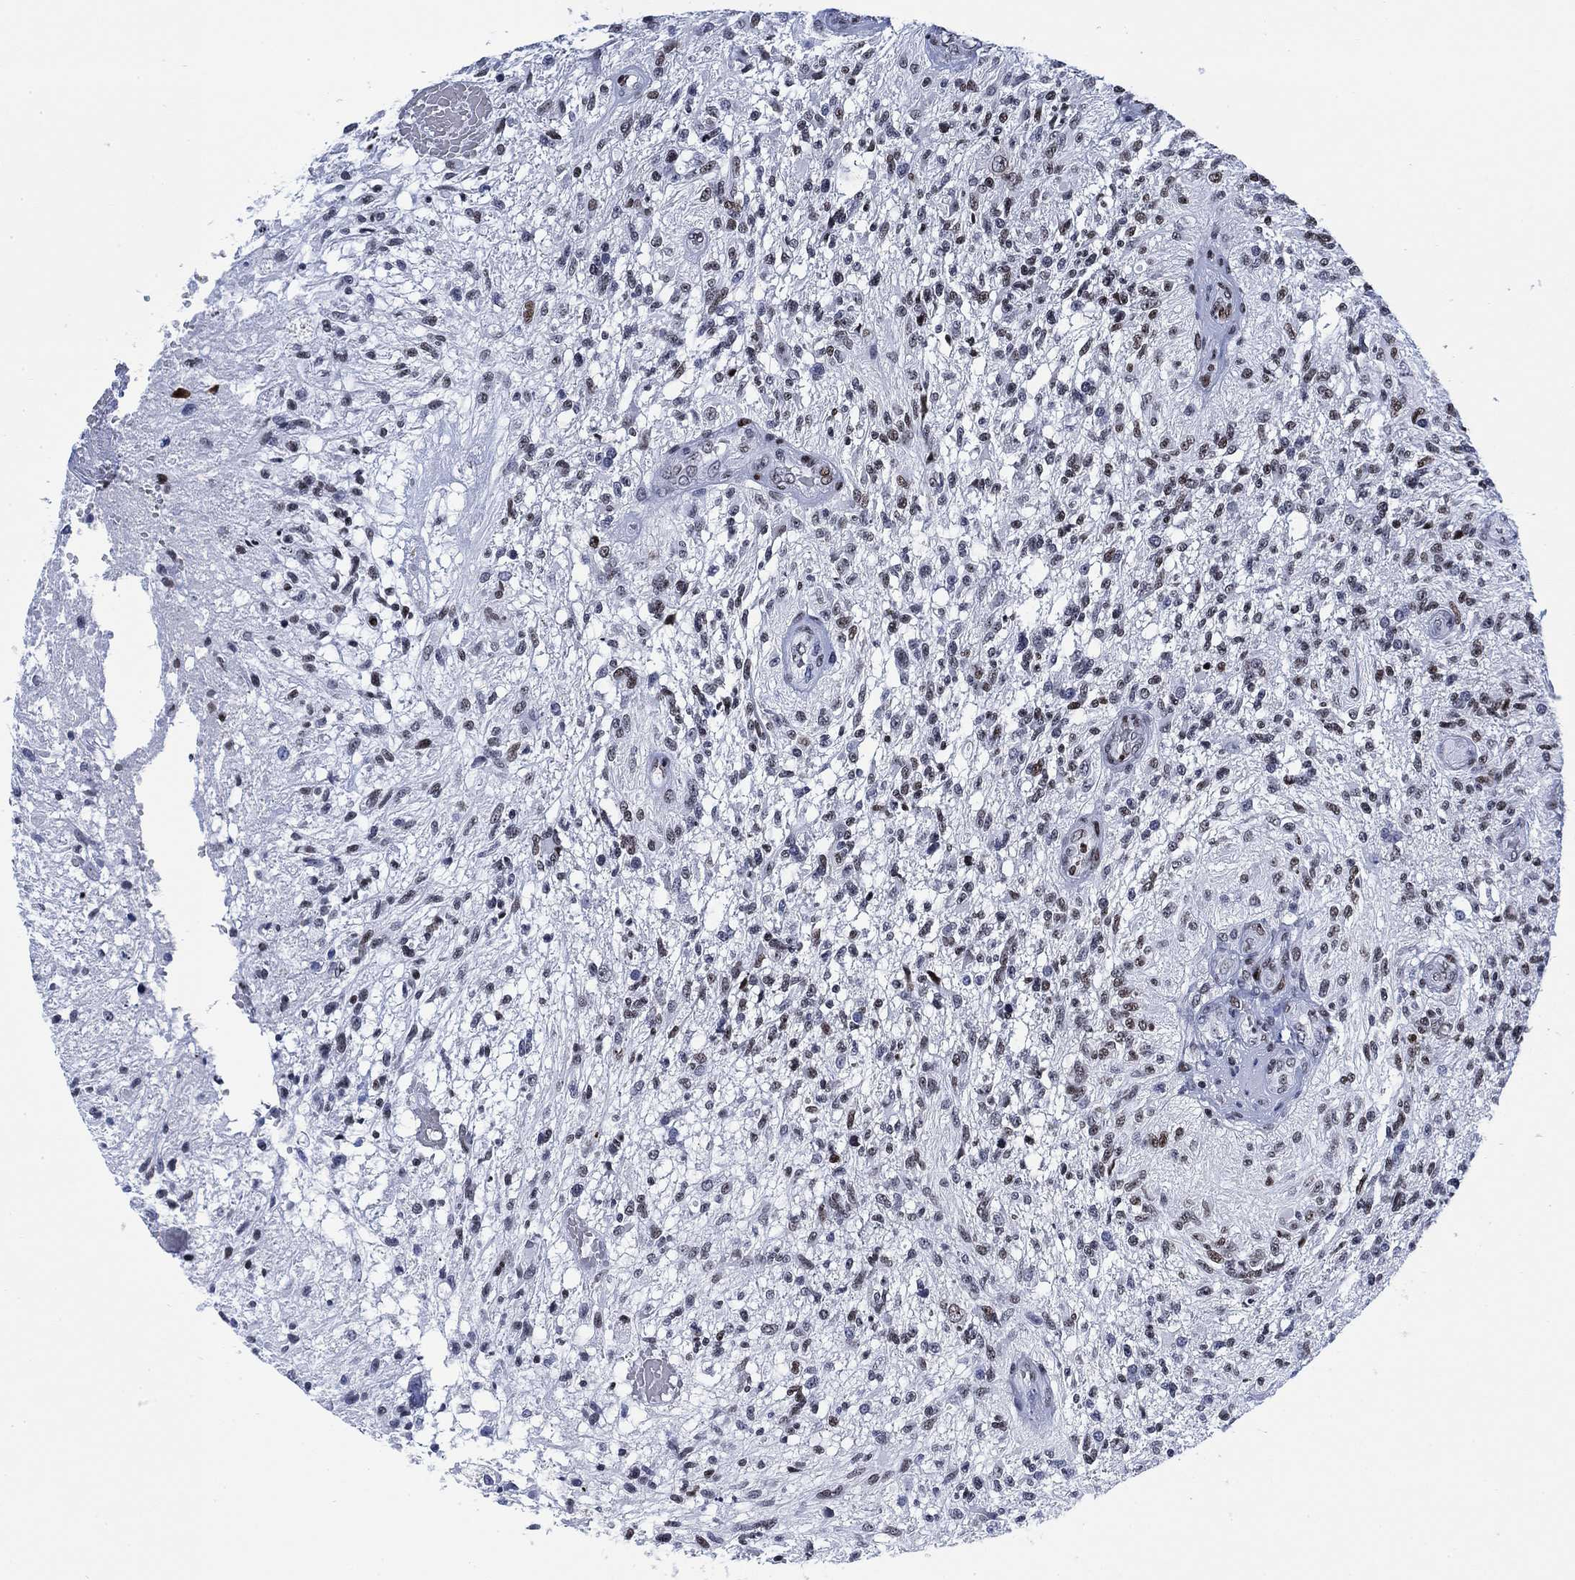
{"staining": {"intensity": "moderate", "quantity": "<25%", "location": "nuclear"}, "tissue": "glioma", "cell_type": "Tumor cells", "image_type": "cancer", "snomed": [{"axis": "morphology", "description": "Glioma, malignant, High grade"}, {"axis": "topography", "description": "Brain"}], "caption": "Immunohistochemistry staining of glioma, which reveals low levels of moderate nuclear positivity in about <25% of tumor cells indicating moderate nuclear protein positivity. The staining was performed using DAB (brown) for protein detection and nuclei were counterstained in hematoxylin (blue).", "gene": "H1-10", "patient": {"sex": "male", "age": 56}}